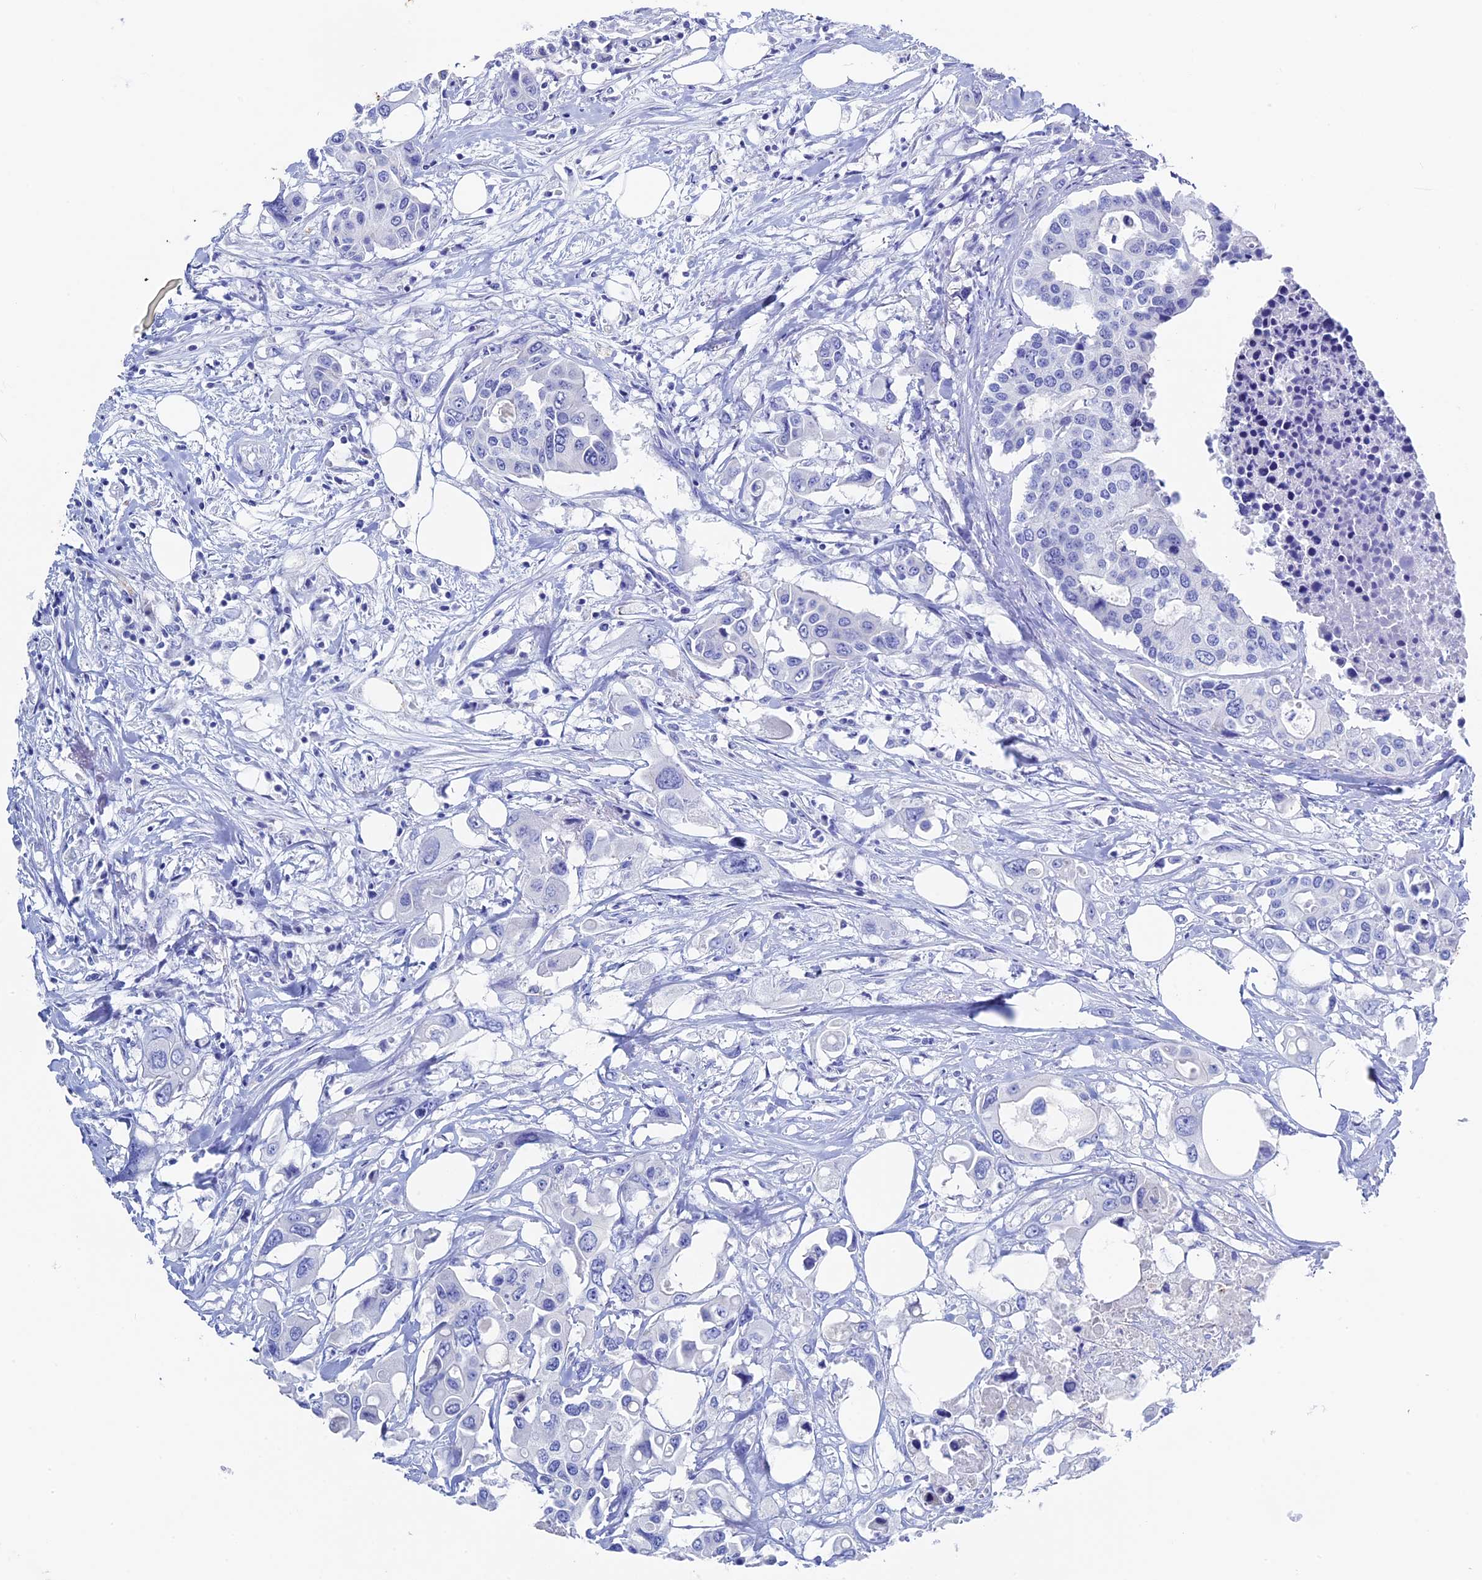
{"staining": {"intensity": "negative", "quantity": "none", "location": "none"}, "tissue": "colorectal cancer", "cell_type": "Tumor cells", "image_type": "cancer", "snomed": [{"axis": "morphology", "description": "Adenocarcinoma, NOS"}, {"axis": "topography", "description": "Colon"}], "caption": "DAB immunohistochemical staining of colorectal cancer (adenocarcinoma) demonstrates no significant expression in tumor cells. (Immunohistochemistry, brightfield microscopy, high magnification).", "gene": "UNC119", "patient": {"sex": "male", "age": 77}}